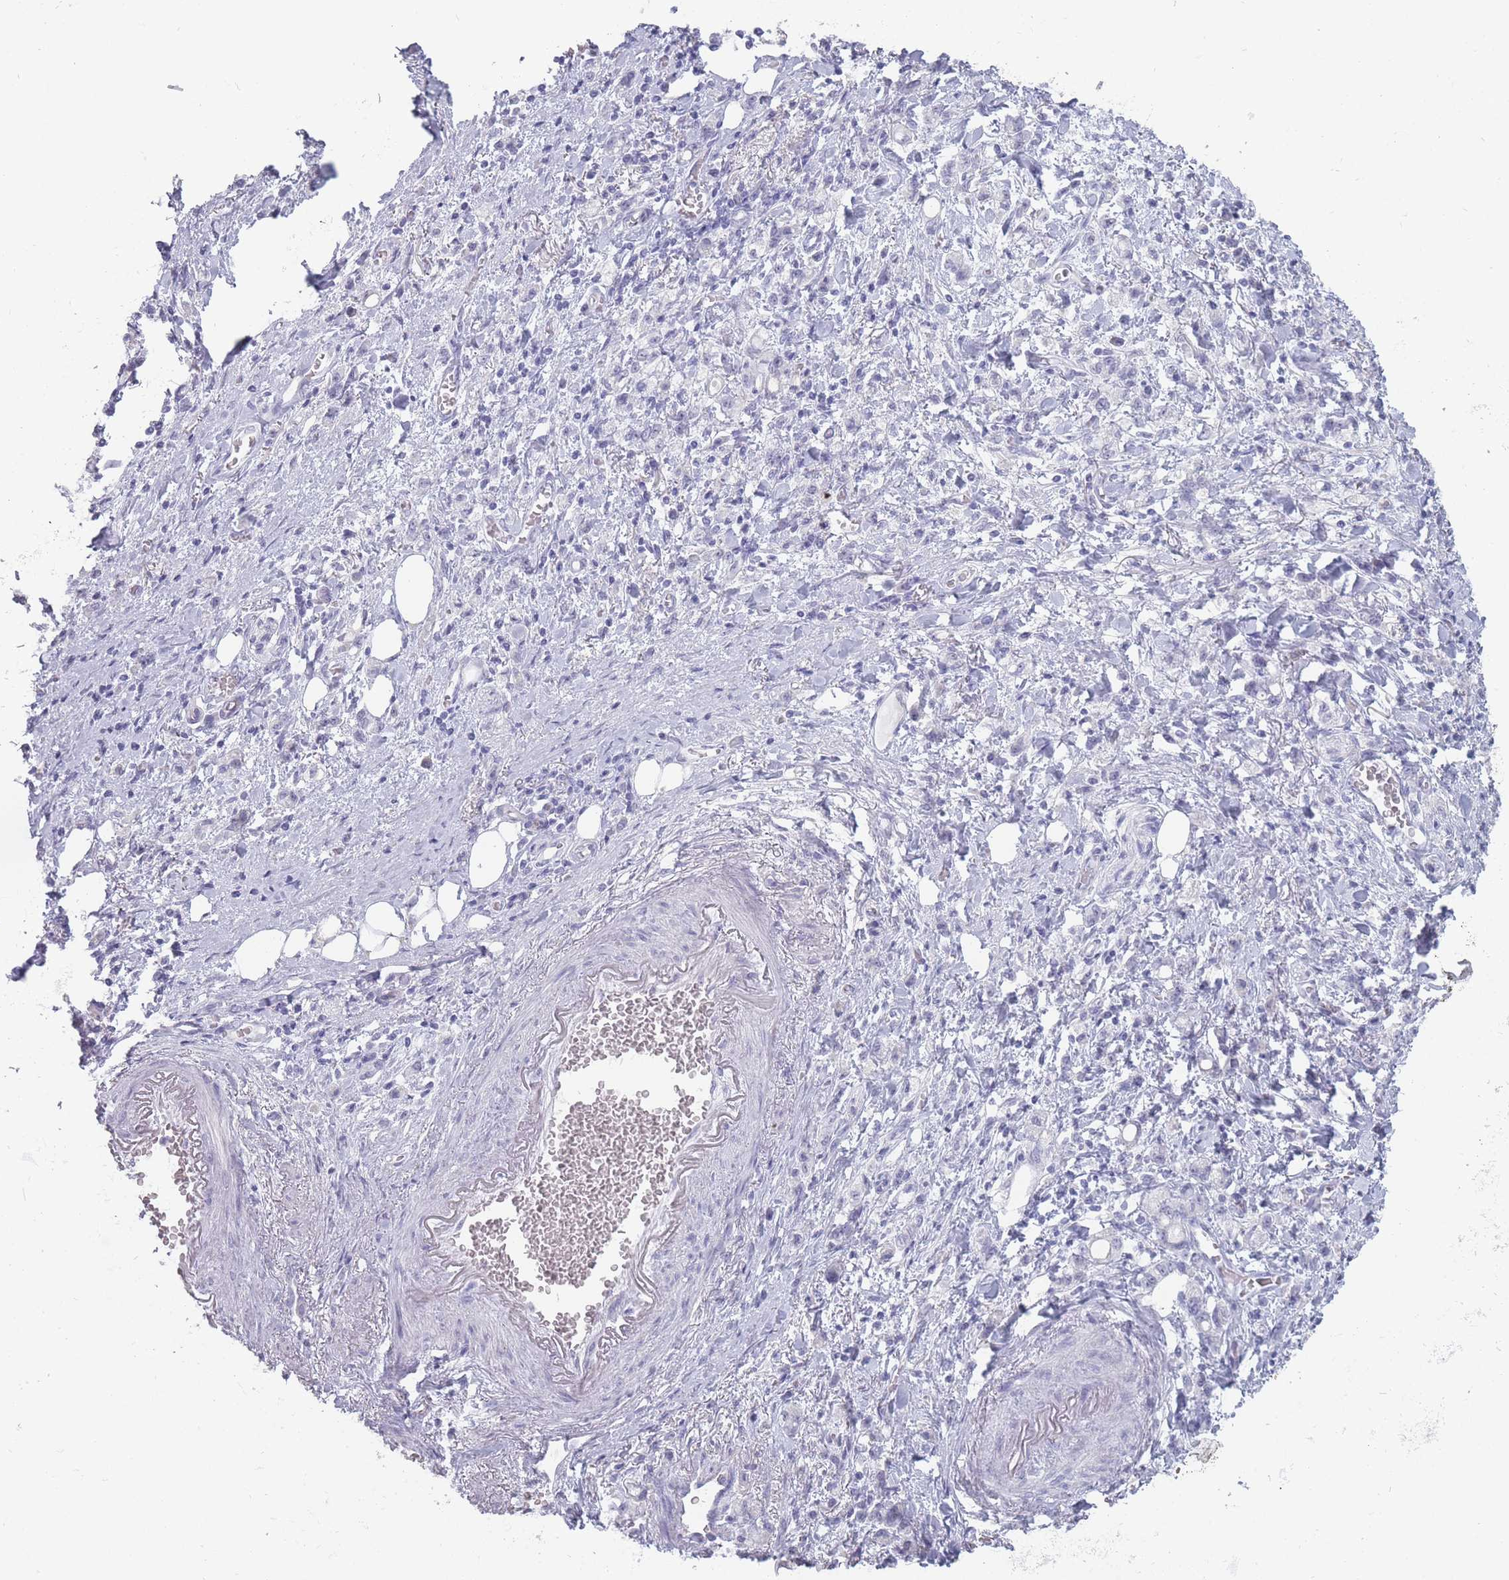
{"staining": {"intensity": "negative", "quantity": "none", "location": "none"}, "tissue": "stomach cancer", "cell_type": "Tumor cells", "image_type": "cancer", "snomed": [{"axis": "morphology", "description": "Adenocarcinoma, NOS"}, {"axis": "topography", "description": "Stomach"}], "caption": "Tumor cells are negative for brown protein staining in stomach cancer (adenocarcinoma).", "gene": "ROS1", "patient": {"sex": "male", "age": 77}}